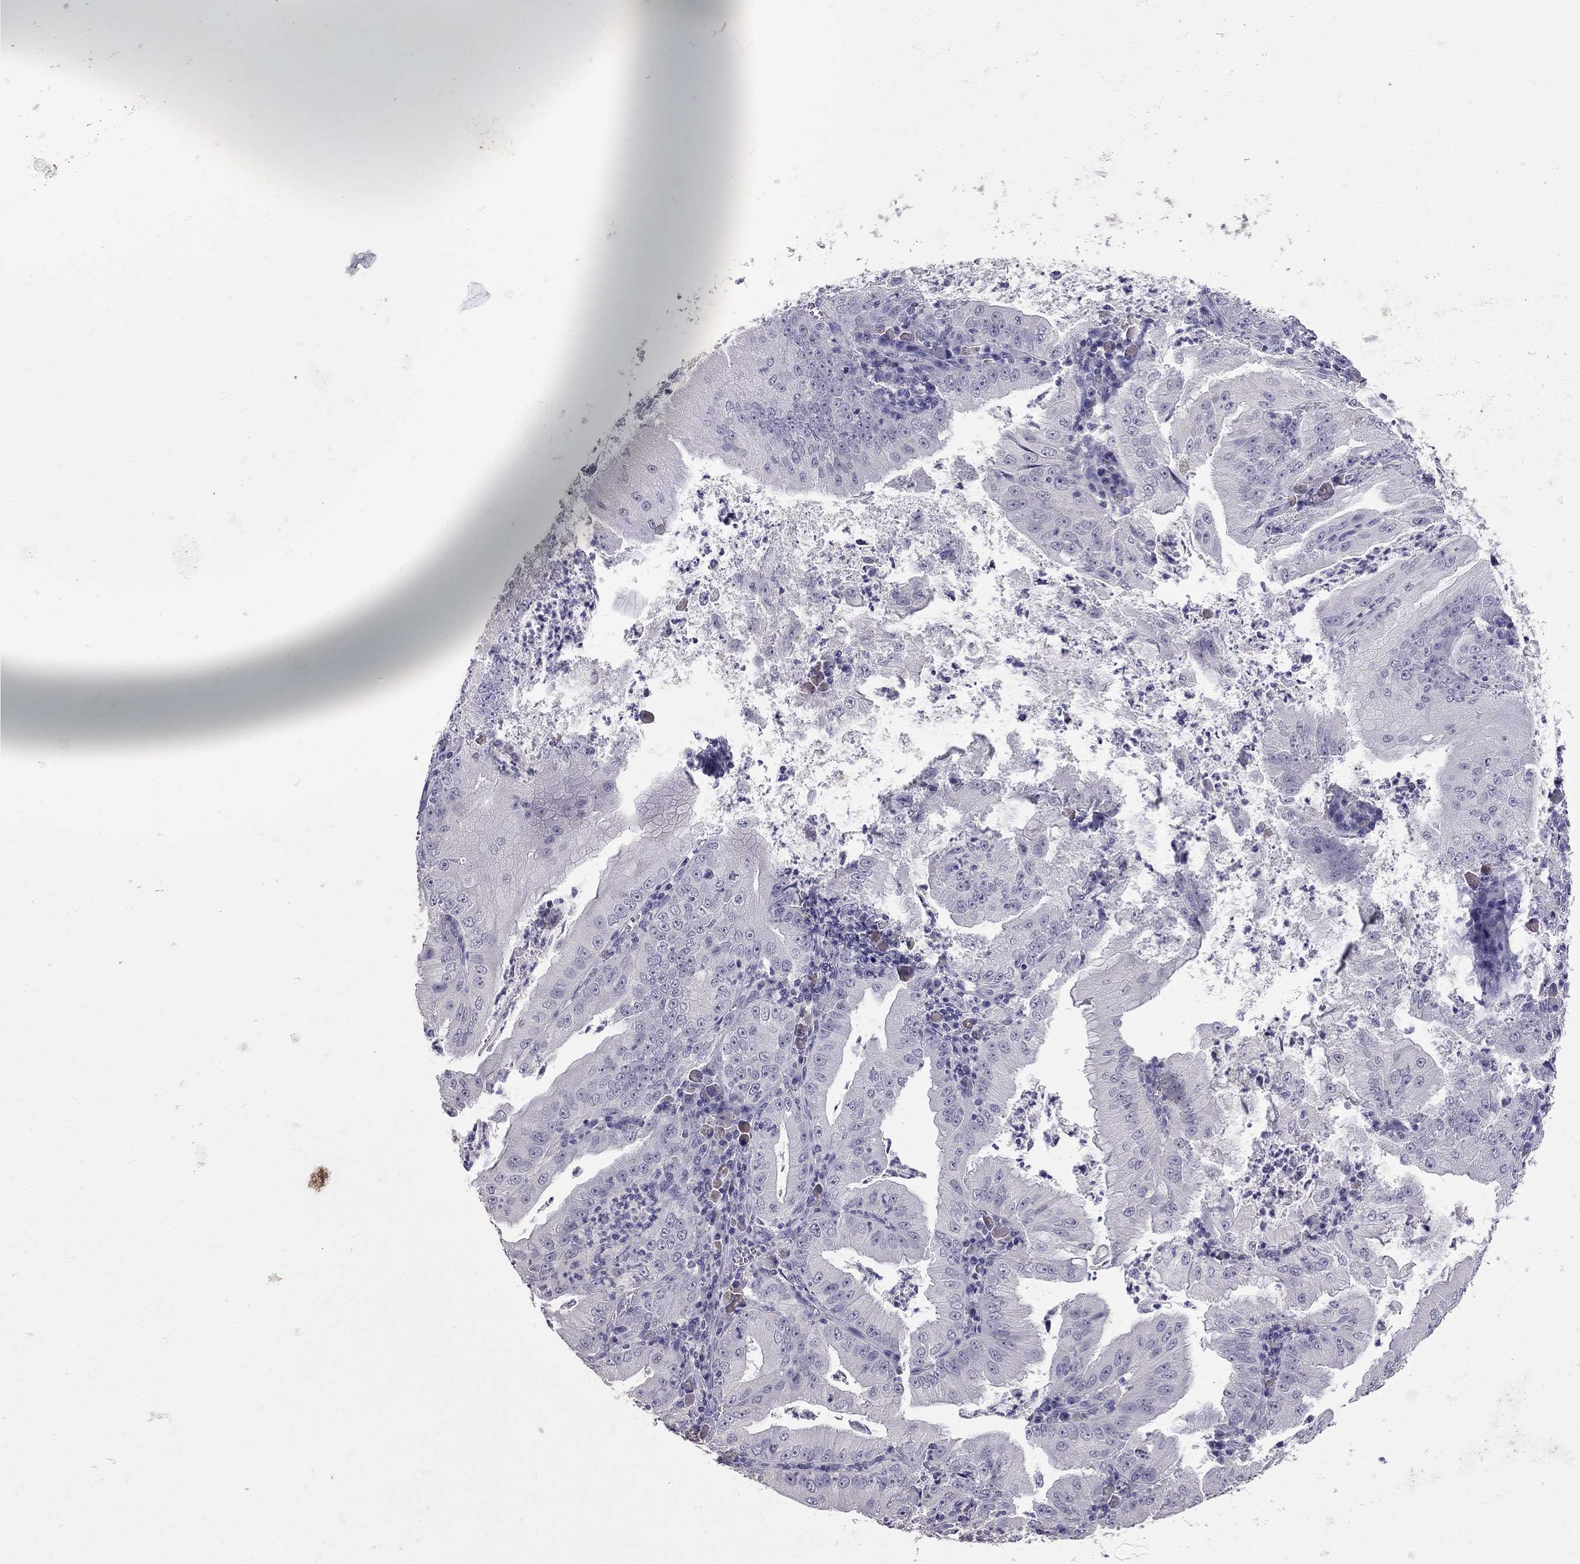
{"staining": {"intensity": "negative", "quantity": "none", "location": "none"}, "tissue": "stomach cancer", "cell_type": "Tumor cells", "image_type": "cancer", "snomed": [{"axis": "morphology", "description": "Adenocarcinoma, NOS"}, {"axis": "topography", "description": "Stomach"}], "caption": "DAB immunohistochemical staining of human adenocarcinoma (stomach) shows no significant expression in tumor cells.", "gene": "CFAP91", "patient": {"sex": "male", "age": 76}}